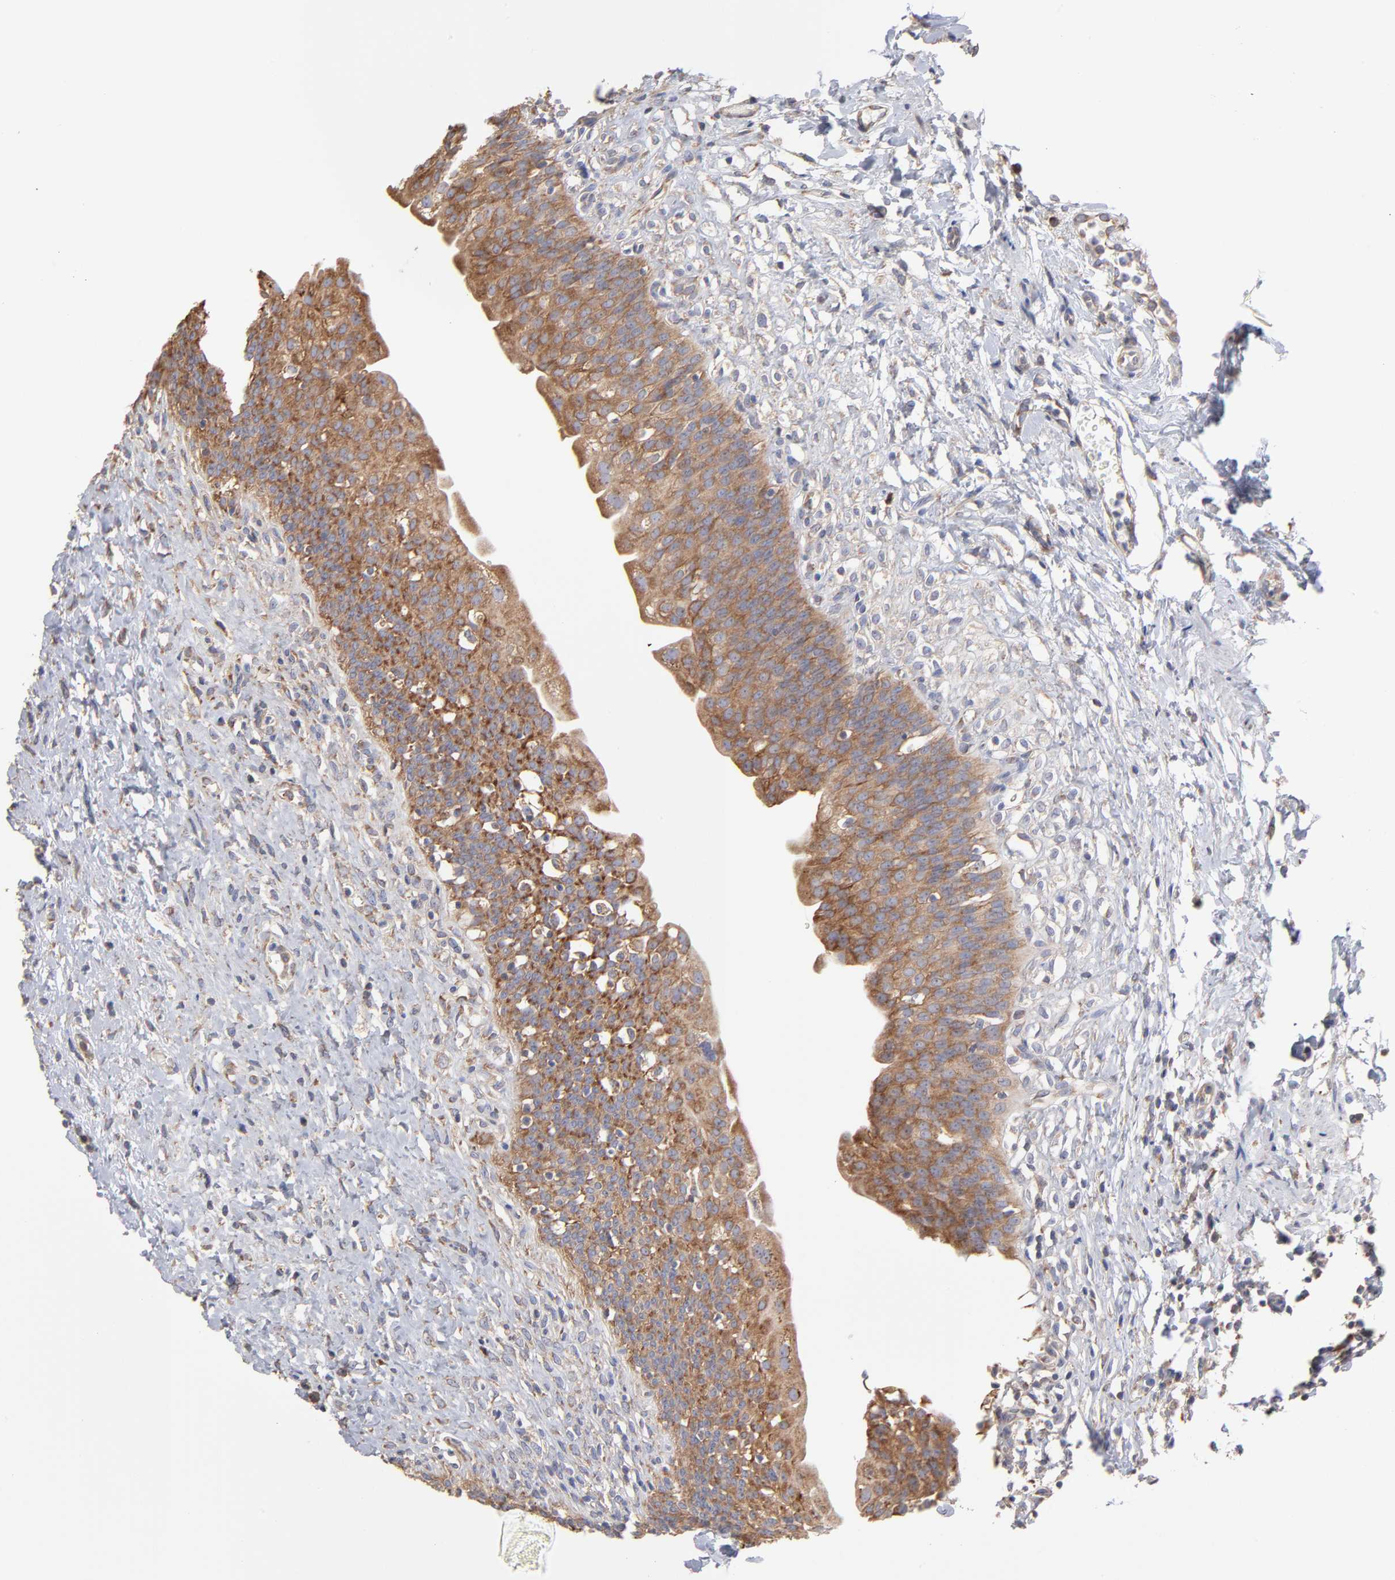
{"staining": {"intensity": "moderate", "quantity": ">75%", "location": "cytoplasmic/membranous"}, "tissue": "urinary bladder", "cell_type": "Urothelial cells", "image_type": "normal", "snomed": [{"axis": "morphology", "description": "Normal tissue, NOS"}, {"axis": "topography", "description": "Urinary bladder"}], "caption": "This photomicrograph shows IHC staining of unremarkable urinary bladder, with medium moderate cytoplasmic/membranous positivity in about >75% of urothelial cells.", "gene": "RPL3", "patient": {"sex": "female", "age": 80}}